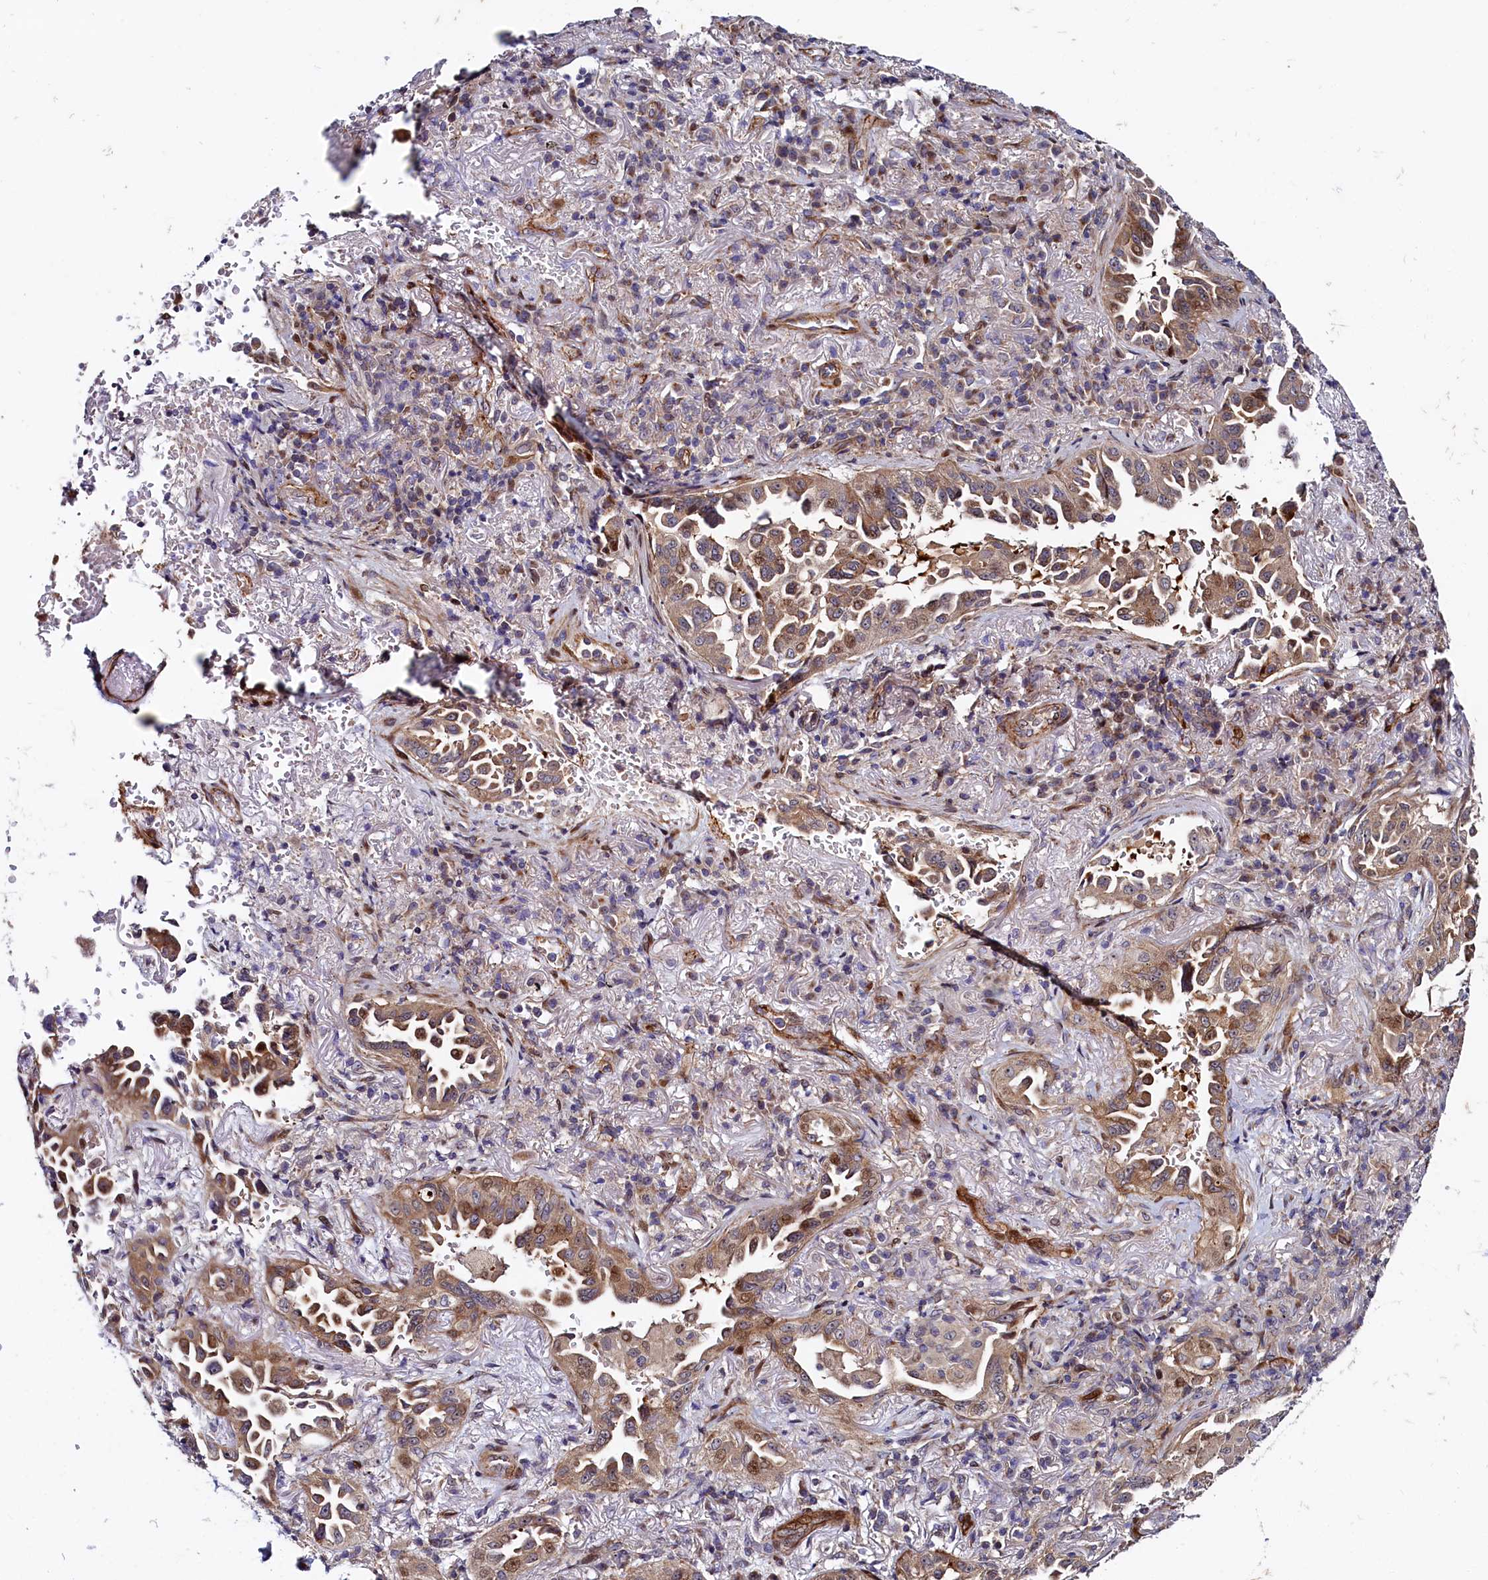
{"staining": {"intensity": "moderate", "quantity": ">75%", "location": "cytoplasmic/membranous"}, "tissue": "lung cancer", "cell_type": "Tumor cells", "image_type": "cancer", "snomed": [{"axis": "morphology", "description": "Adenocarcinoma, NOS"}, {"axis": "topography", "description": "Lung"}], "caption": "About >75% of tumor cells in lung cancer (adenocarcinoma) show moderate cytoplasmic/membranous protein expression as visualized by brown immunohistochemical staining.", "gene": "PIK3C3", "patient": {"sex": "female", "age": 69}}